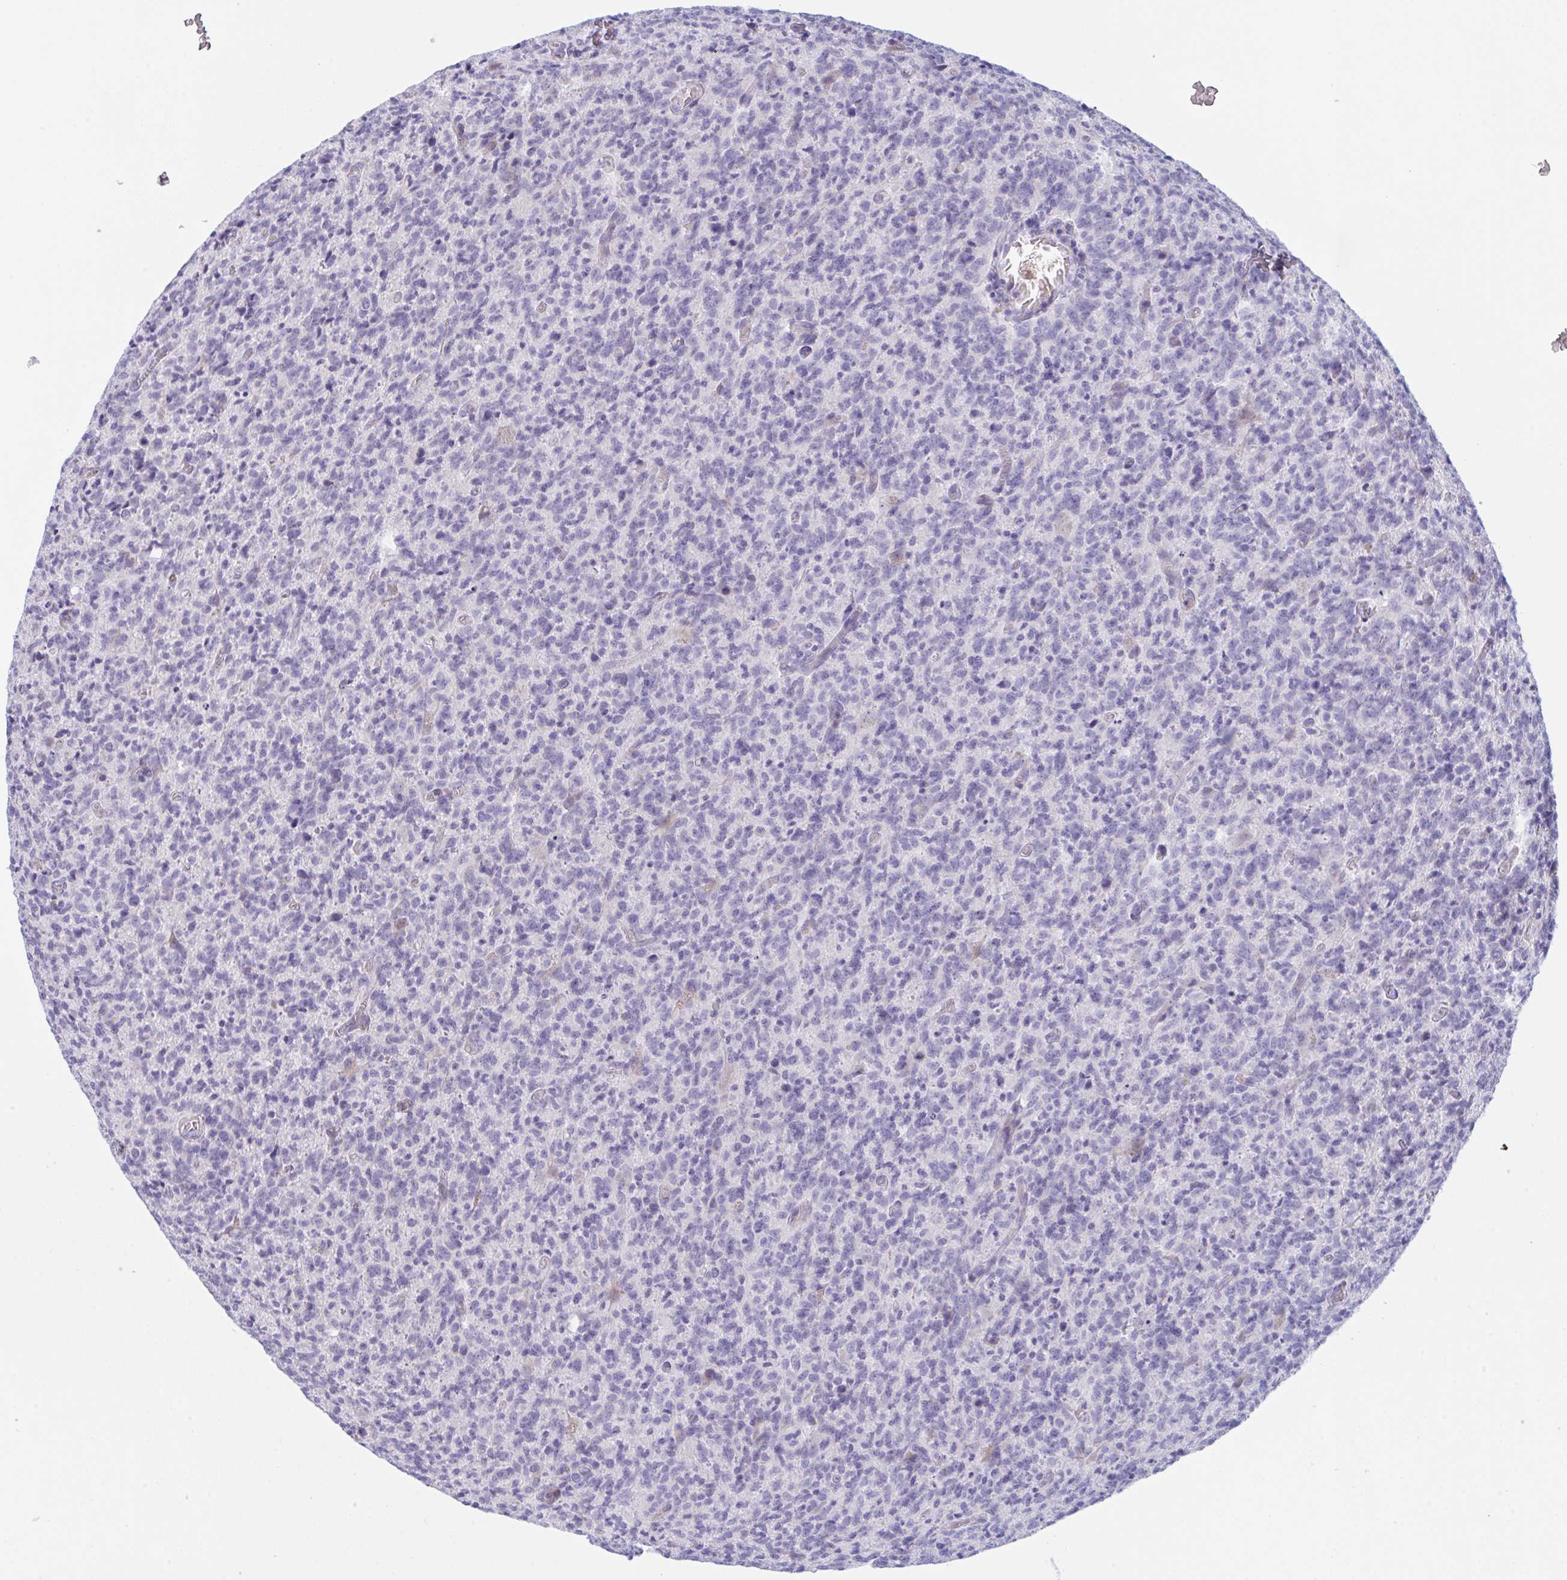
{"staining": {"intensity": "negative", "quantity": "none", "location": "none"}, "tissue": "glioma", "cell_type": "Tumor cells", "image_type": "cancer", "snomed": [{"axis": "morphology", "description": "Glioma, malignant, High grade"}, {"axis": "topography", "description": "Brain"}], "caption": "Tumor cells show no significant positivity in glioma.", "gene": "ZNF684", "patient": {"sex": "male", "age": 76}}